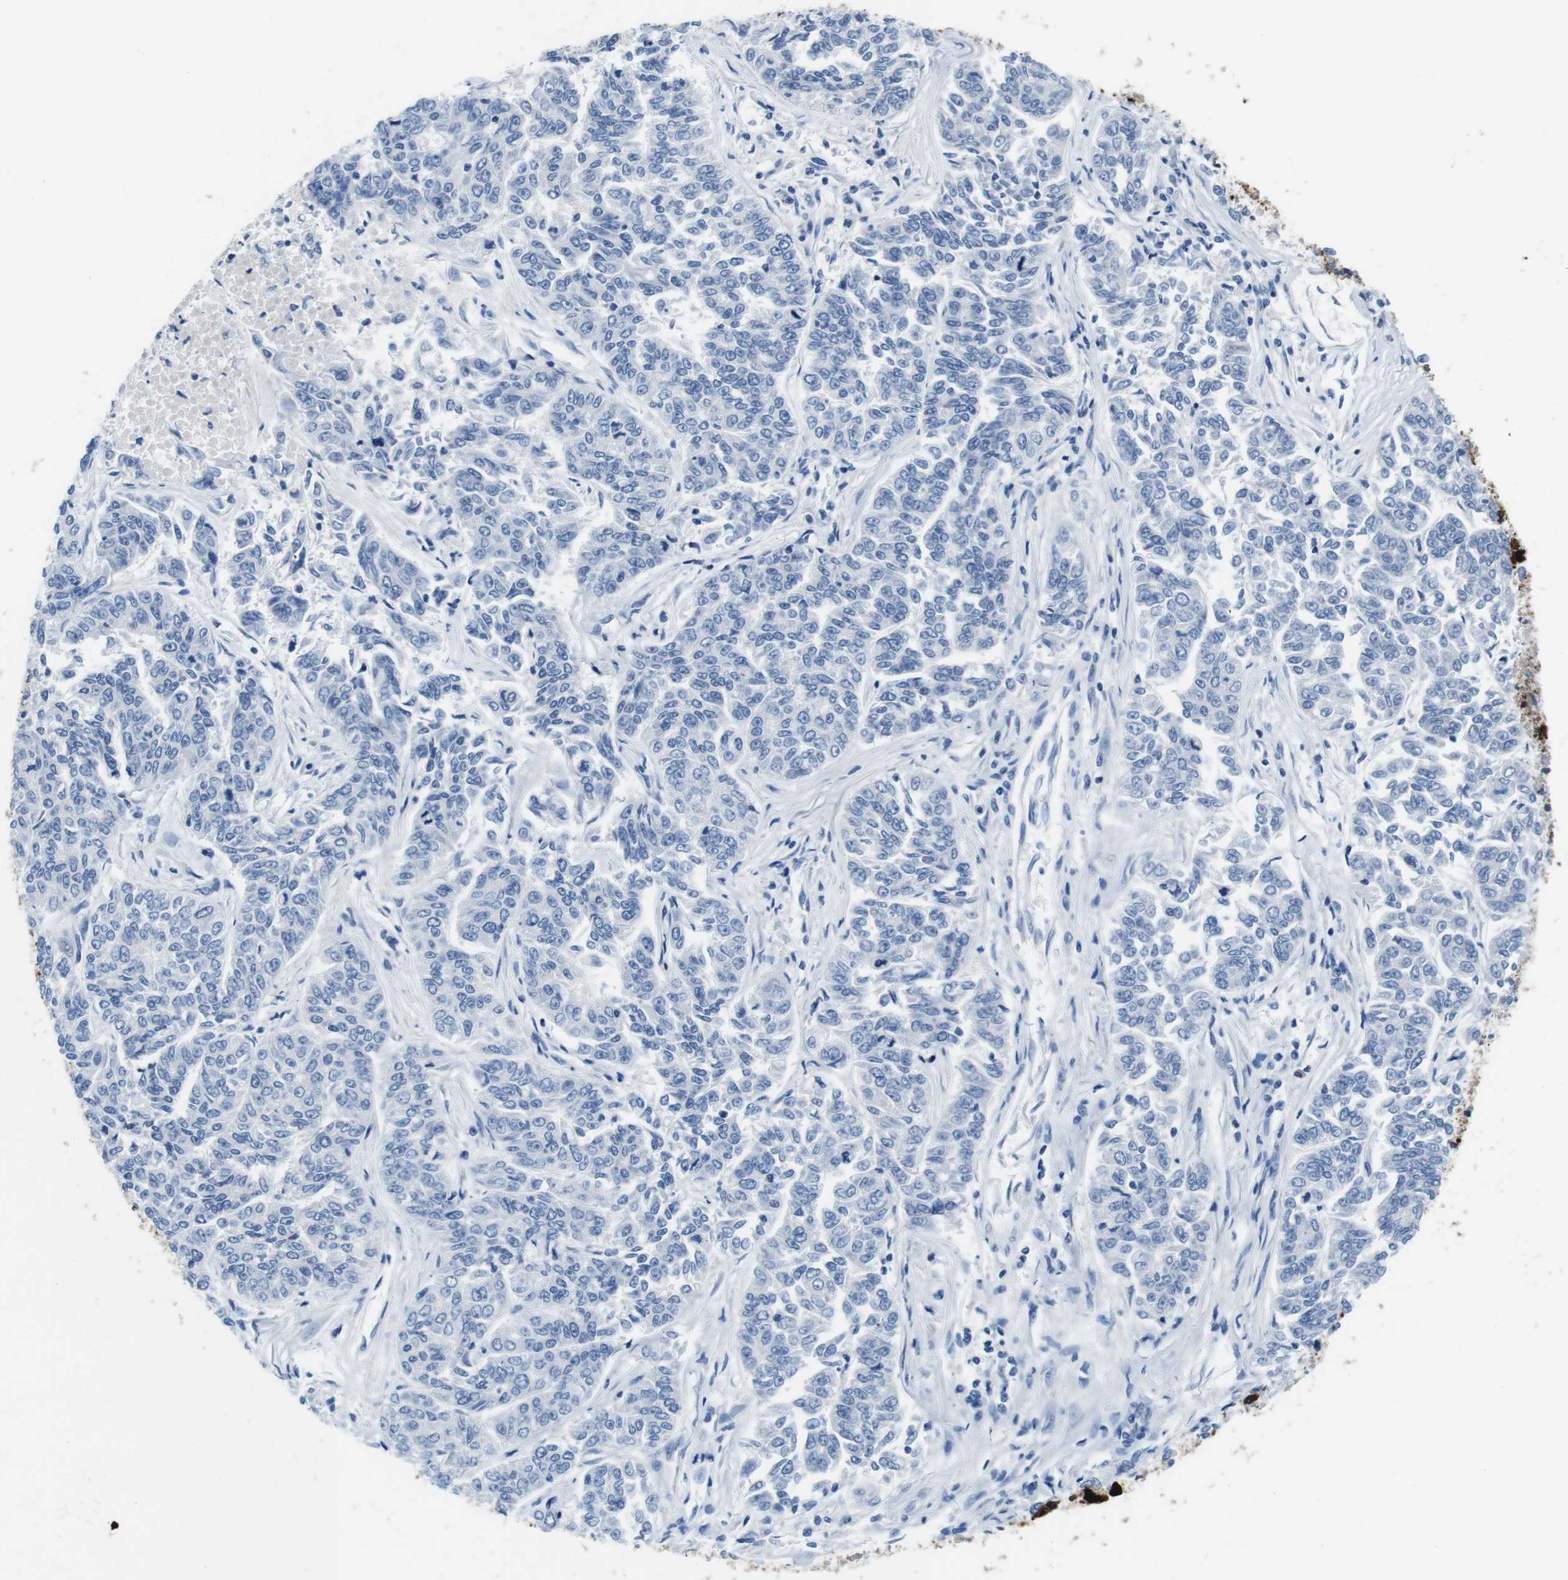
{"staining": {"intensity": "negative", "quantity": "none", "location": "none"}, "tissue": "lung cancer", "cell_type": "Tumor cells", "image_type": "cancer", "snomed": [{"axis": "morphology", "description": "Adenocarcinoma, NOS"}, {"axis": "topography", "description": "Lung"}], "caption": "Lung adenocarcinoma stained for a protein using immunohistochemistry reveals no expression tumor cells.", "gene": "IGHD", "patient": {"sex": "male", "age": 84}}